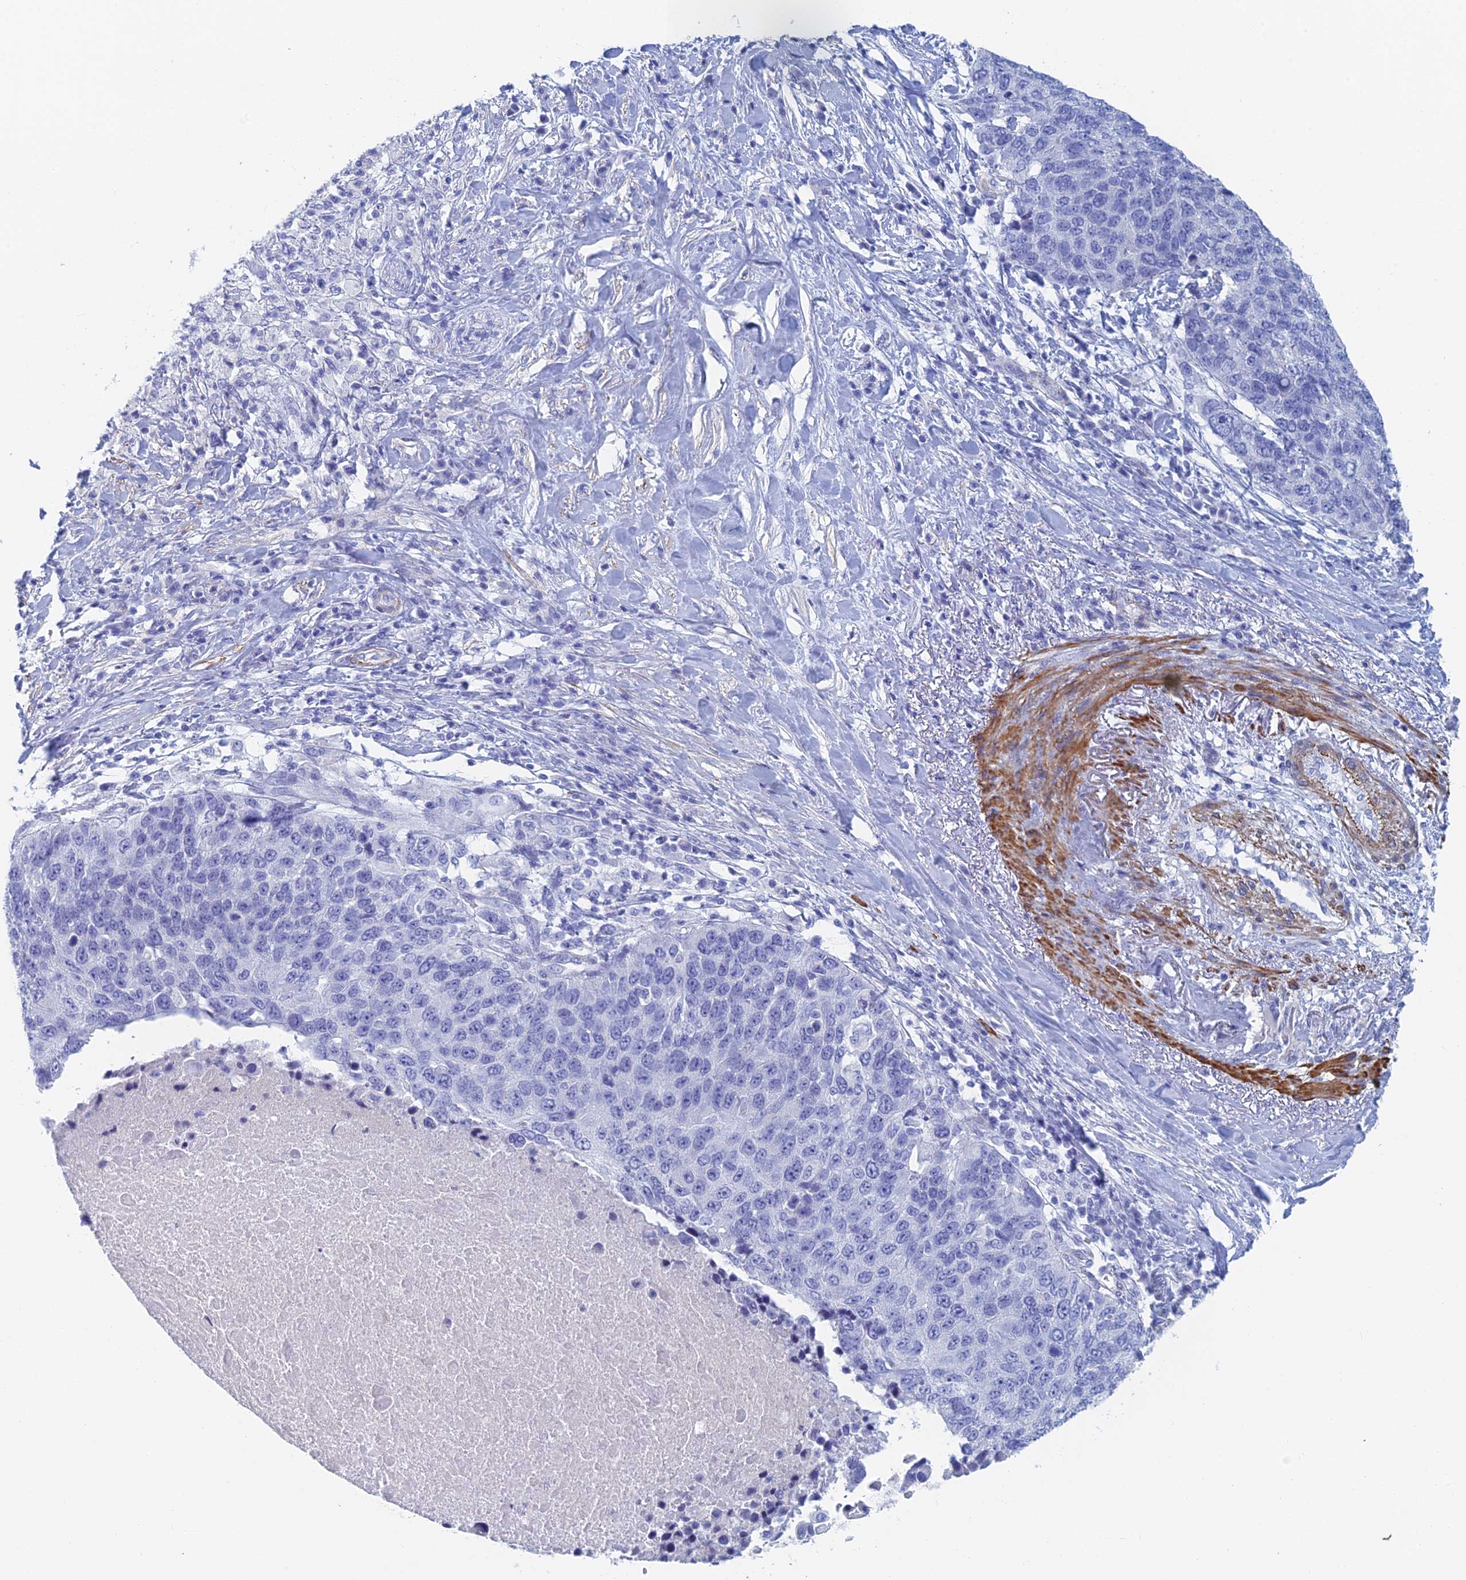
{"staining": {"intensity": "negative", "quantity": "none", "location": "none"}, "tissue": "lung cancer", "cell_type": "Tumor cells", "image_type": "cancer", "snomed": [{"axis": "morphology", "description": "Normal tissue, NOS"}, {"axis": "morphology", "description": "Squamous cell carcinoma, NOS"}, {"axis": "topography", "description": "Lymph node"}, {"axis": "topography", "description": "Lung"}], "caption": "This histopathology image is of lung cancer stained with immunohistochemistry to label a protein in brown with the nuclei are counter-stained blue. There is no staining in tumor cells.", "gene": "KCNK18", "patient": {"sex": "male", "age": 66}}